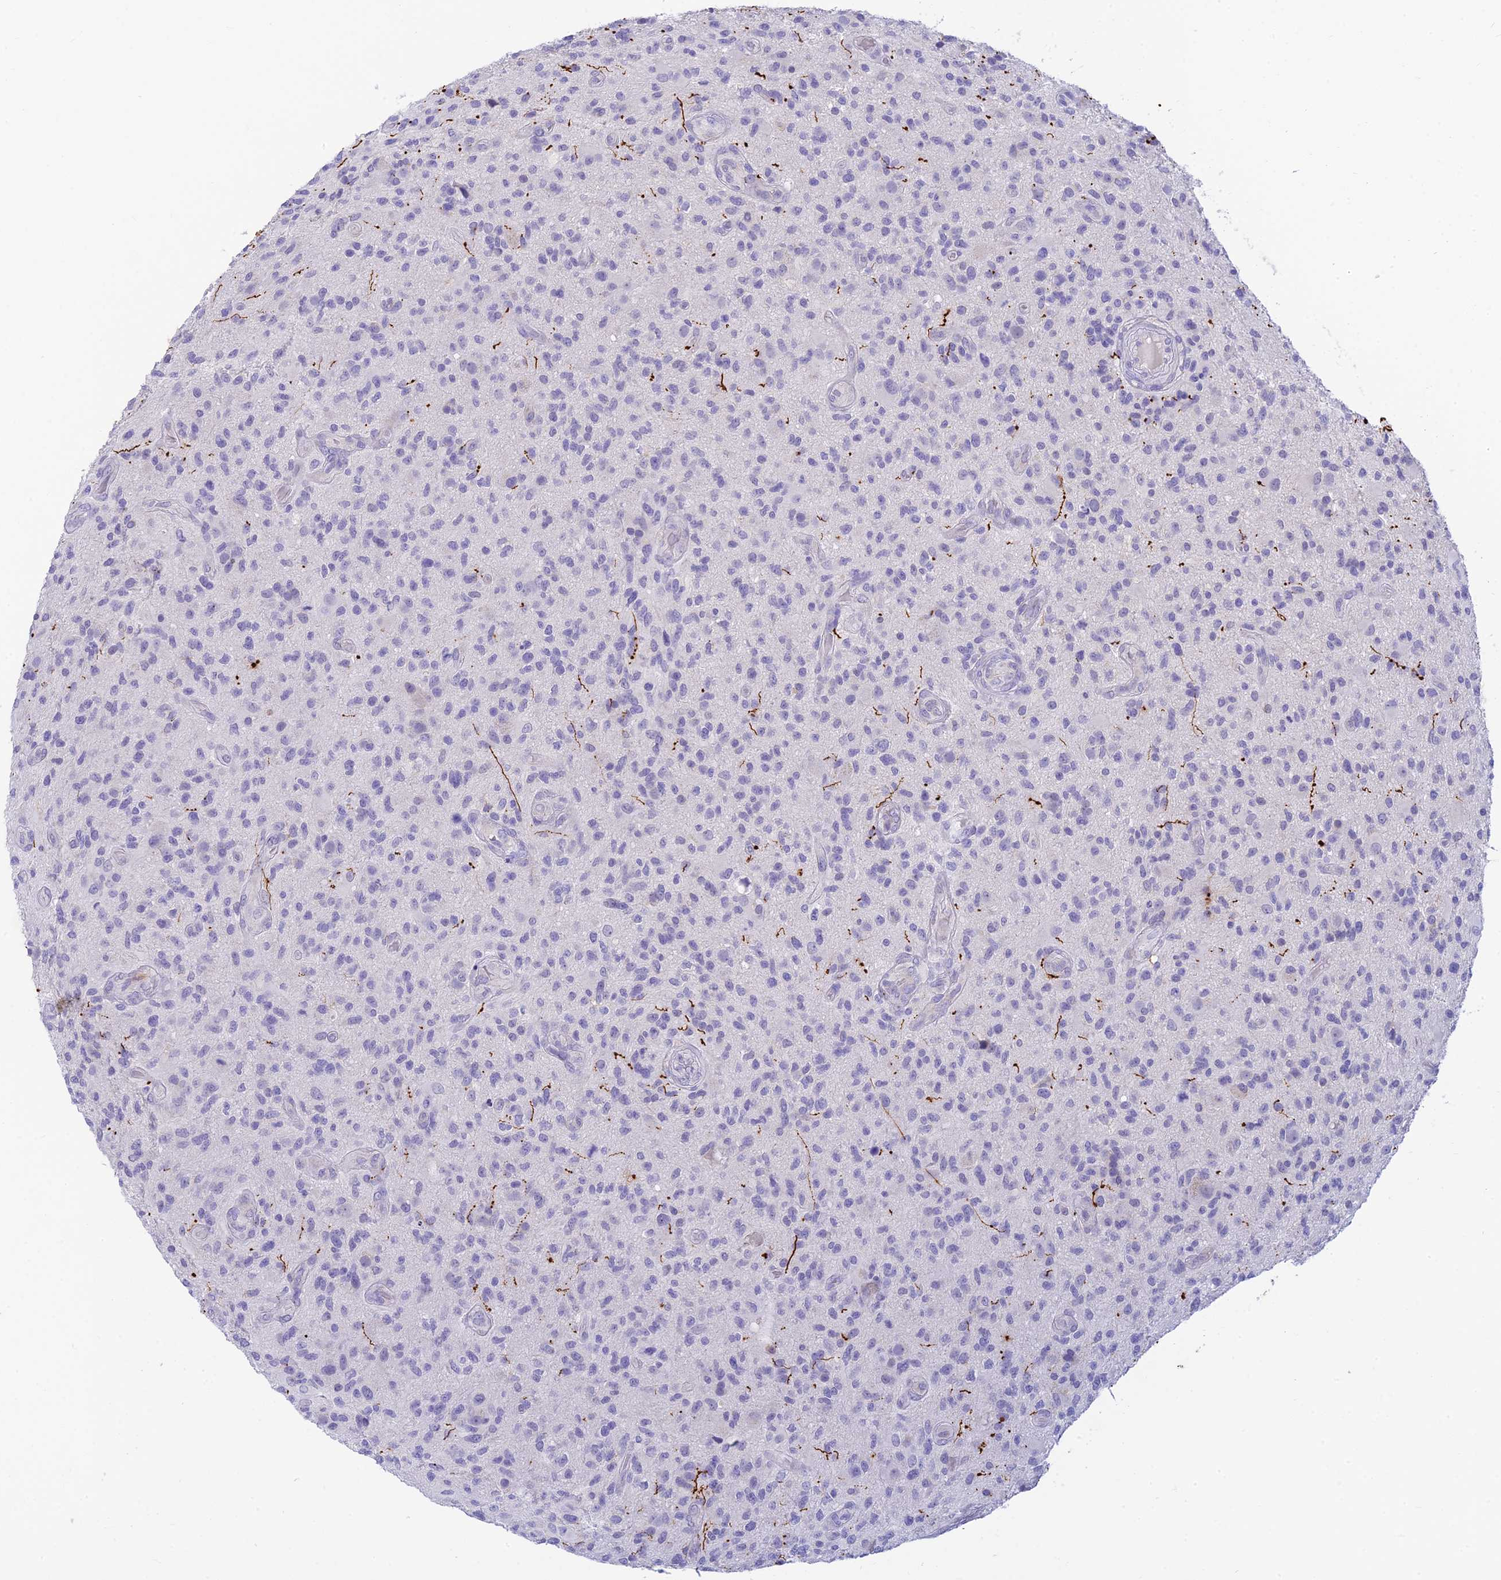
{"staining": {"intensity": "negative", "quantity": "none", "location": "none"}, "tissue": "glioma", "cell_type": "Tumor cells", "image_type": "cancer", "snomed": [{"axis": "morphology", "description": "Glioma, malignant, High grade"}, {"axis": "topography", "description": "Brain"}], "caption": "An IHC image of glioma is shown. There is no staining in tumor cells of glioma.", "gene": "INTS13", "patient": {"sex": "male", "age": 47}}